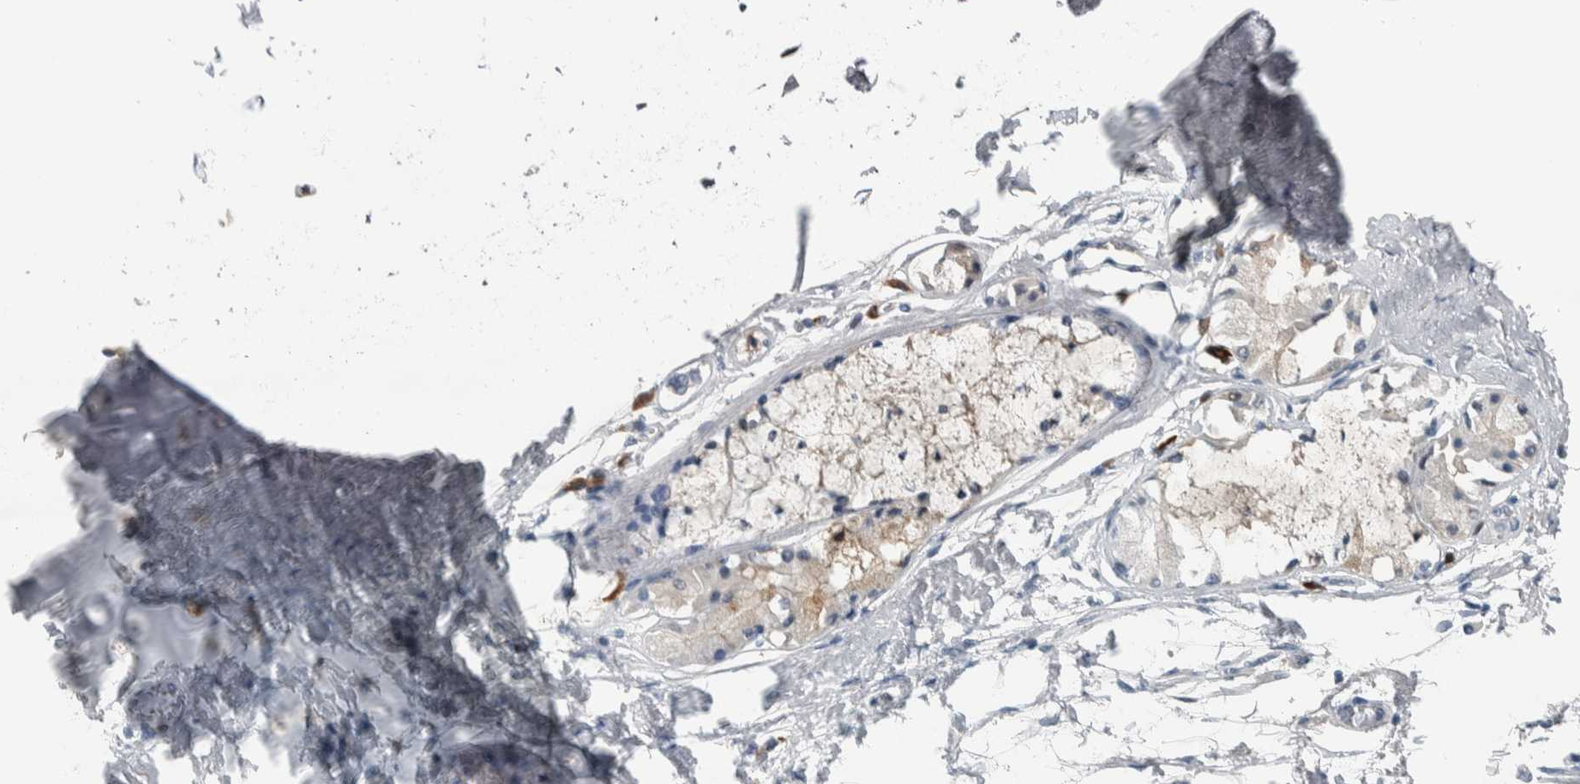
{"staining": {"intensity": "negative", "quantity": "none", "location": "none"}, "tissue": "adipose tissue", "cell_type": "Adipocytes", "image_type": "normal", "snomed": [{"axis": "morphology", "description": "Normal tissue, NOS"}, {"axis": "topography", "description": "Cartilage tissue"}, {"axis": "topography", "description": "Lung"}], "caption": "High power microscopy histopathology image of an immunohistochemistry micrograph of benign adipose tissue, revealing no significant positivity in adipocytes. (DAB IHC visualized using brightfield microscopy, high magnification).", "gene": "CAVIN4", "patient": {"sex": "female", "age": 77}}